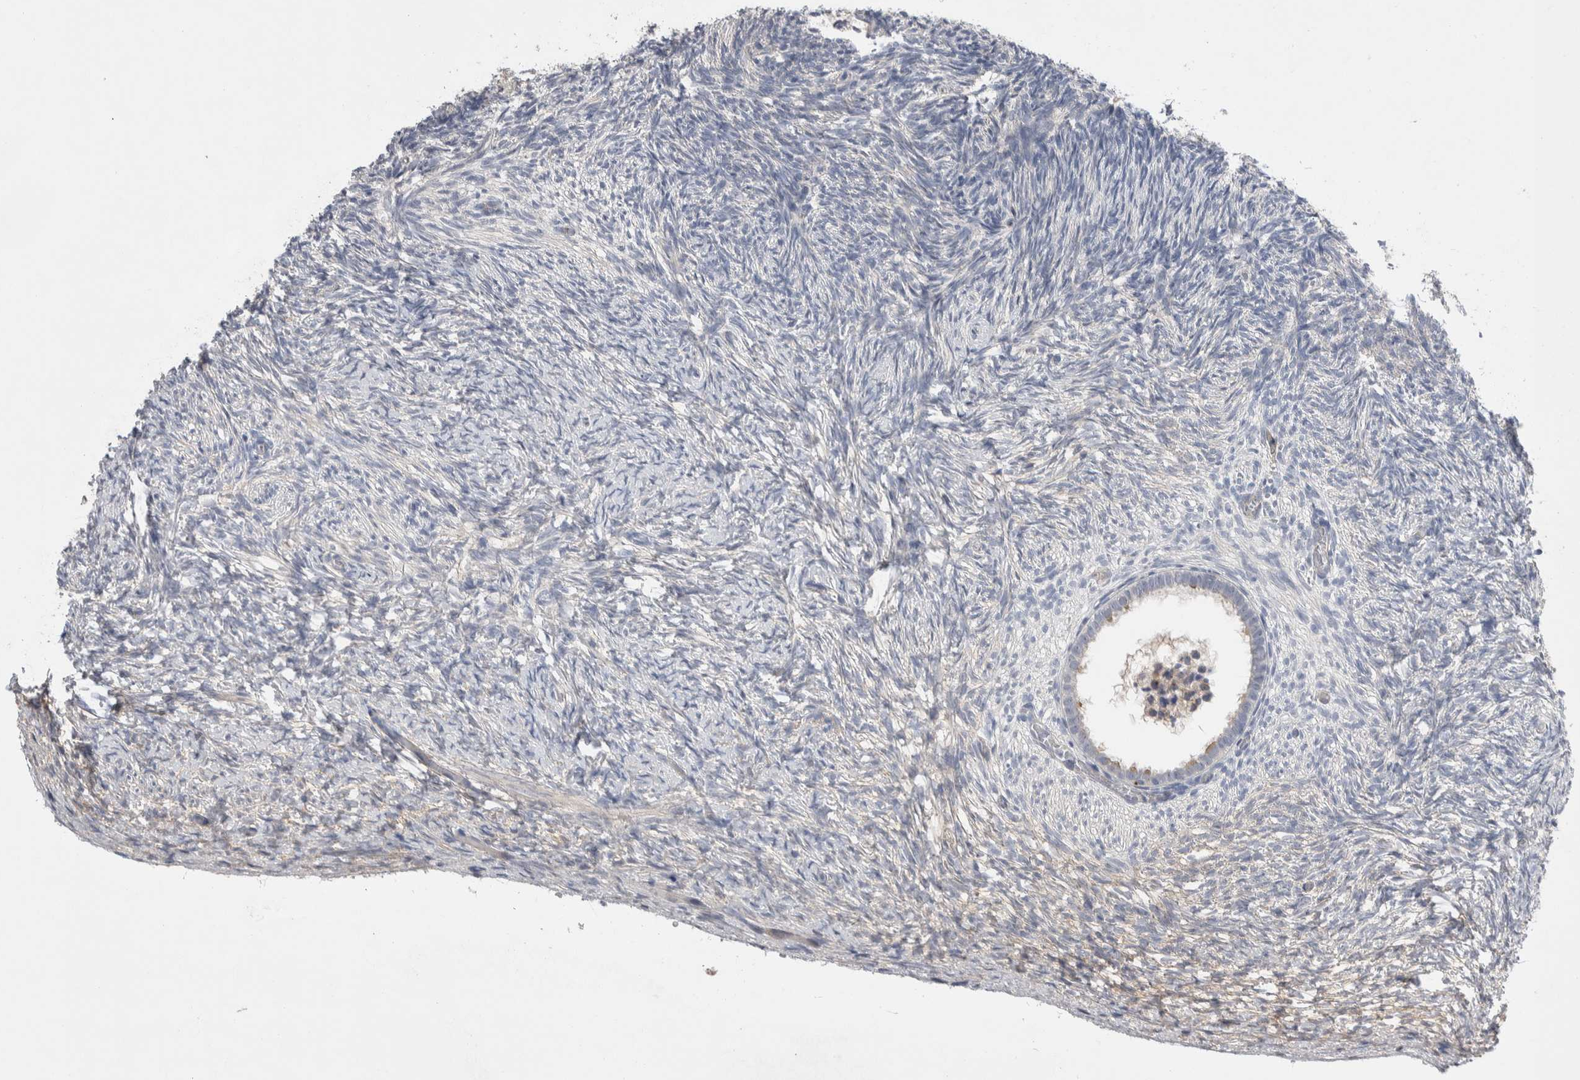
{"staining": {"intensity": "negative", "quantity": "none", "location": "none"}, "tissue": "ovary", "cell_type": "Follicle cells", "image_type": "normal", "snomed": [{"axis": "morphology", "description": "Normal tissue, NOS"}, {"axis": "topography", "description": "Ovary"}], "caption": "The photomicrograph reveals no significant staining in follicle cells of ovary. The staining is performed using DAB brown chromogen with nuclei counter-stained in using hematoxylin.", "gene": "CEP131", "patient": {"sex": "female", "age": 34}}